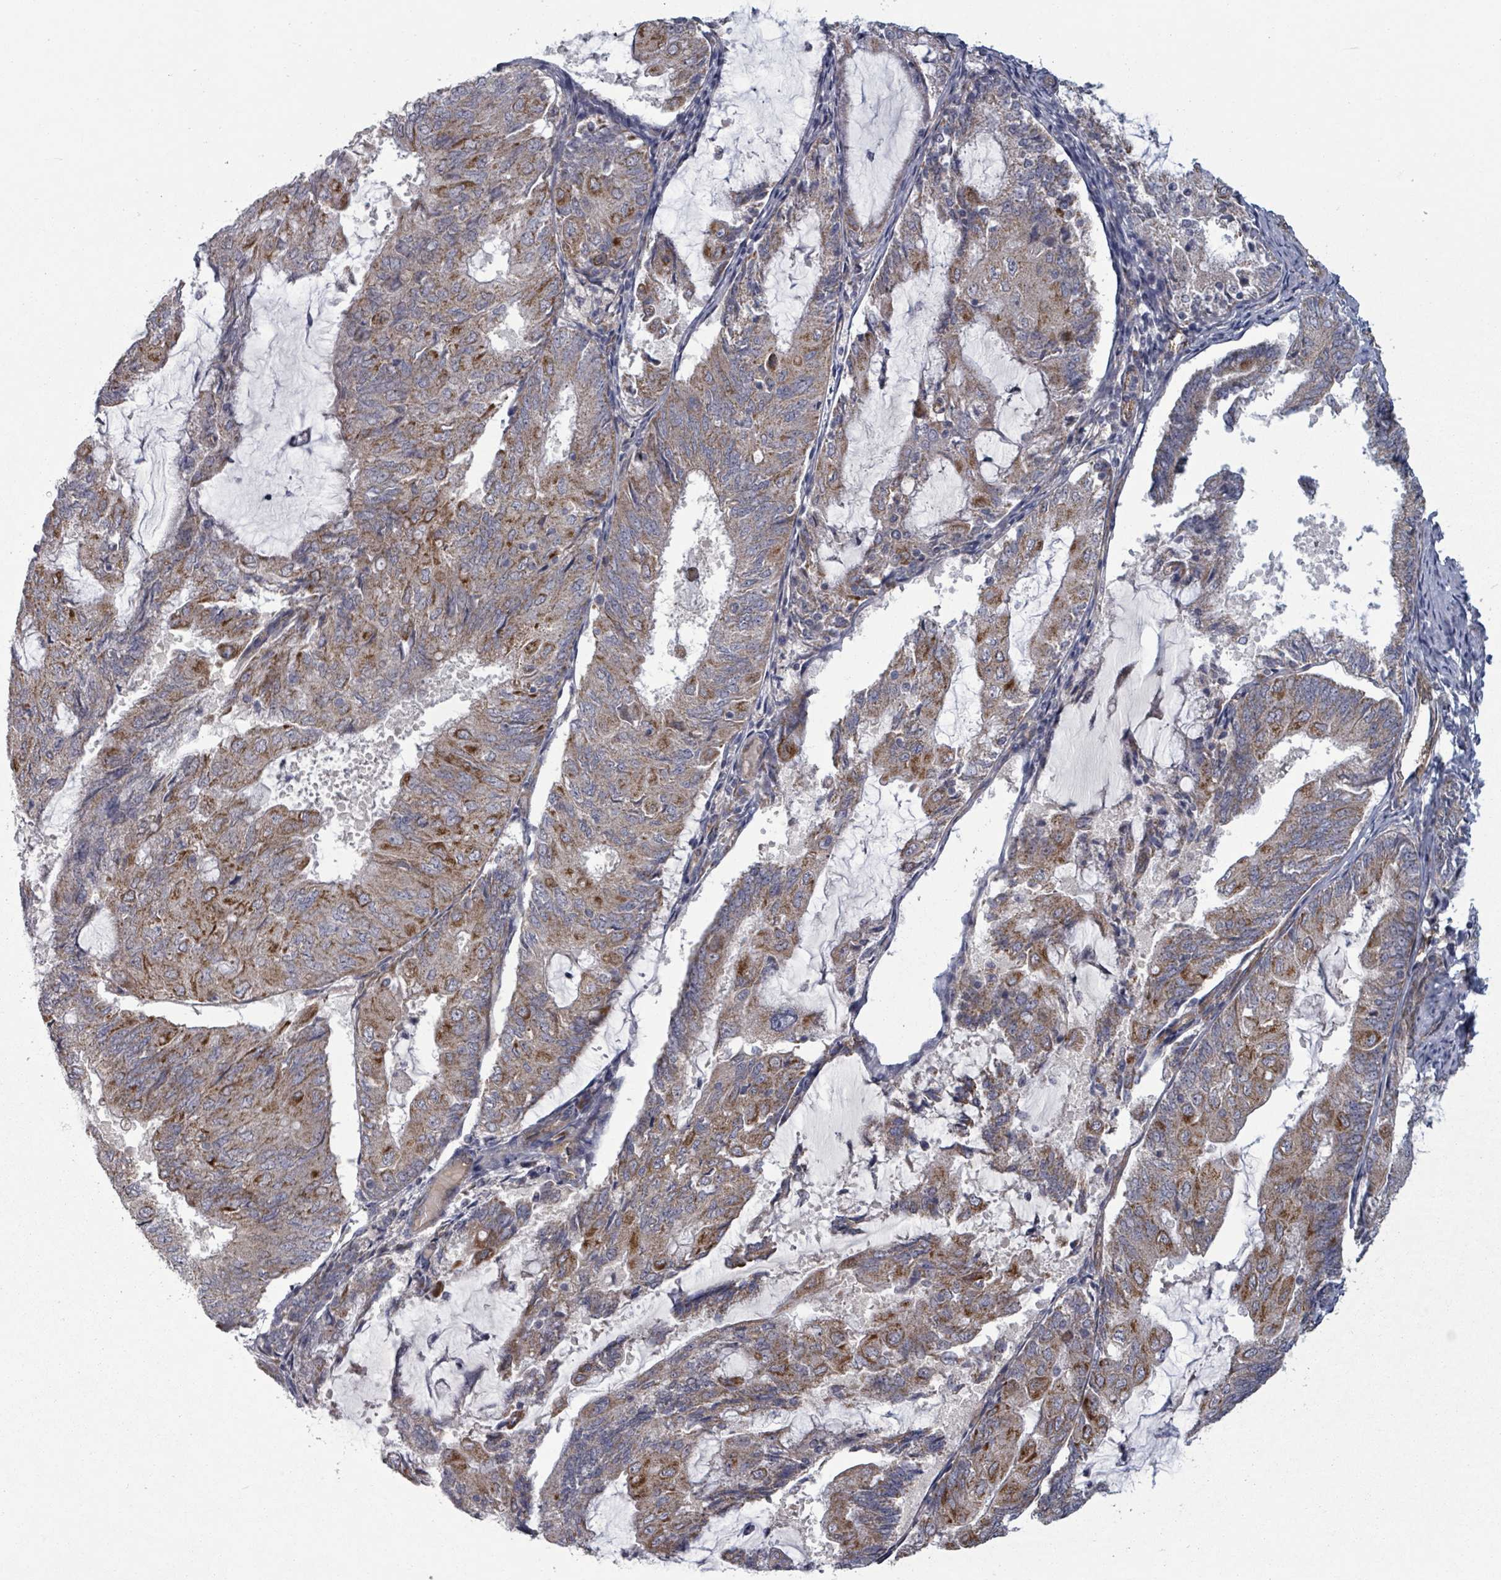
{"staining": {"intensity": "moderate", "quantity": ">75%", "location": "cytoplasmic/membranous"}, "tissue": "endometrial cancer", "cell_type": "Tumor cells", "image_type": "cancer", "snomed": [{"axis": "morphology", "description": "Adenocarcinoma, NOS"}, {"axis": "topography", "description": "Endometrium"}], "caption": "This is a histology image of immunohistochemistry (IHC) staining of adenocarcinoma (endometrial), which shows moderate expression in the cytoplasmic/membranous of tumor cells.", "gene": "FKBP1A", "patient": {"sex": "female", "age": 81}}